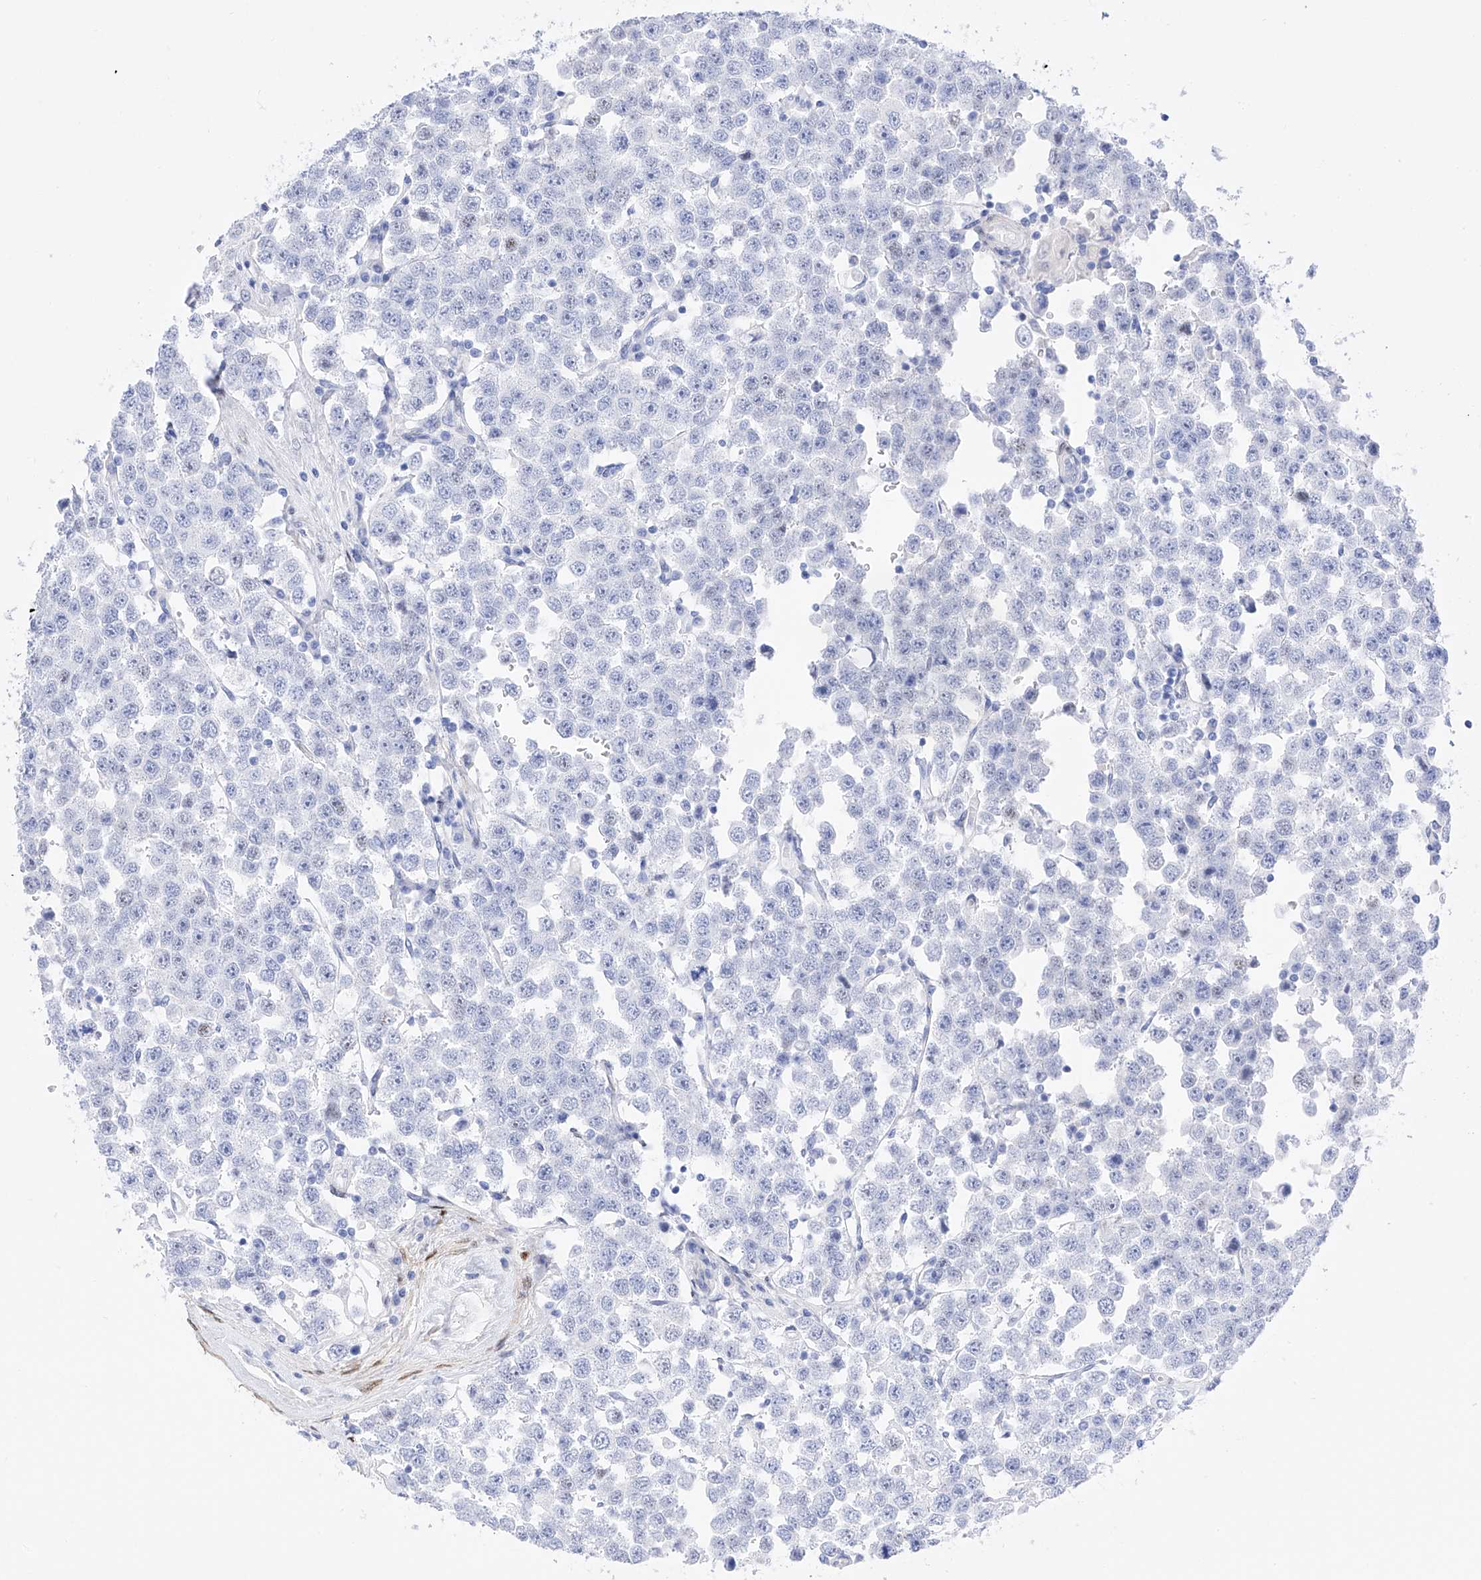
{"staining": {"intensity": "negative", "quantity": "none", "location": "none"}, "tissue": "testis cancer", "cell_type": "Tumor cells", "image_type": "cancer", "snomed": [{"axis": "morphology", "description": "Seminoma, NOS"}, {"axis": "topography", "description": "Testis"}], "caption": "Tumor cells show no significant expression in testis cancer.", "gene": "TRPC7", "patient": {"sex": "male", "age": 28}}